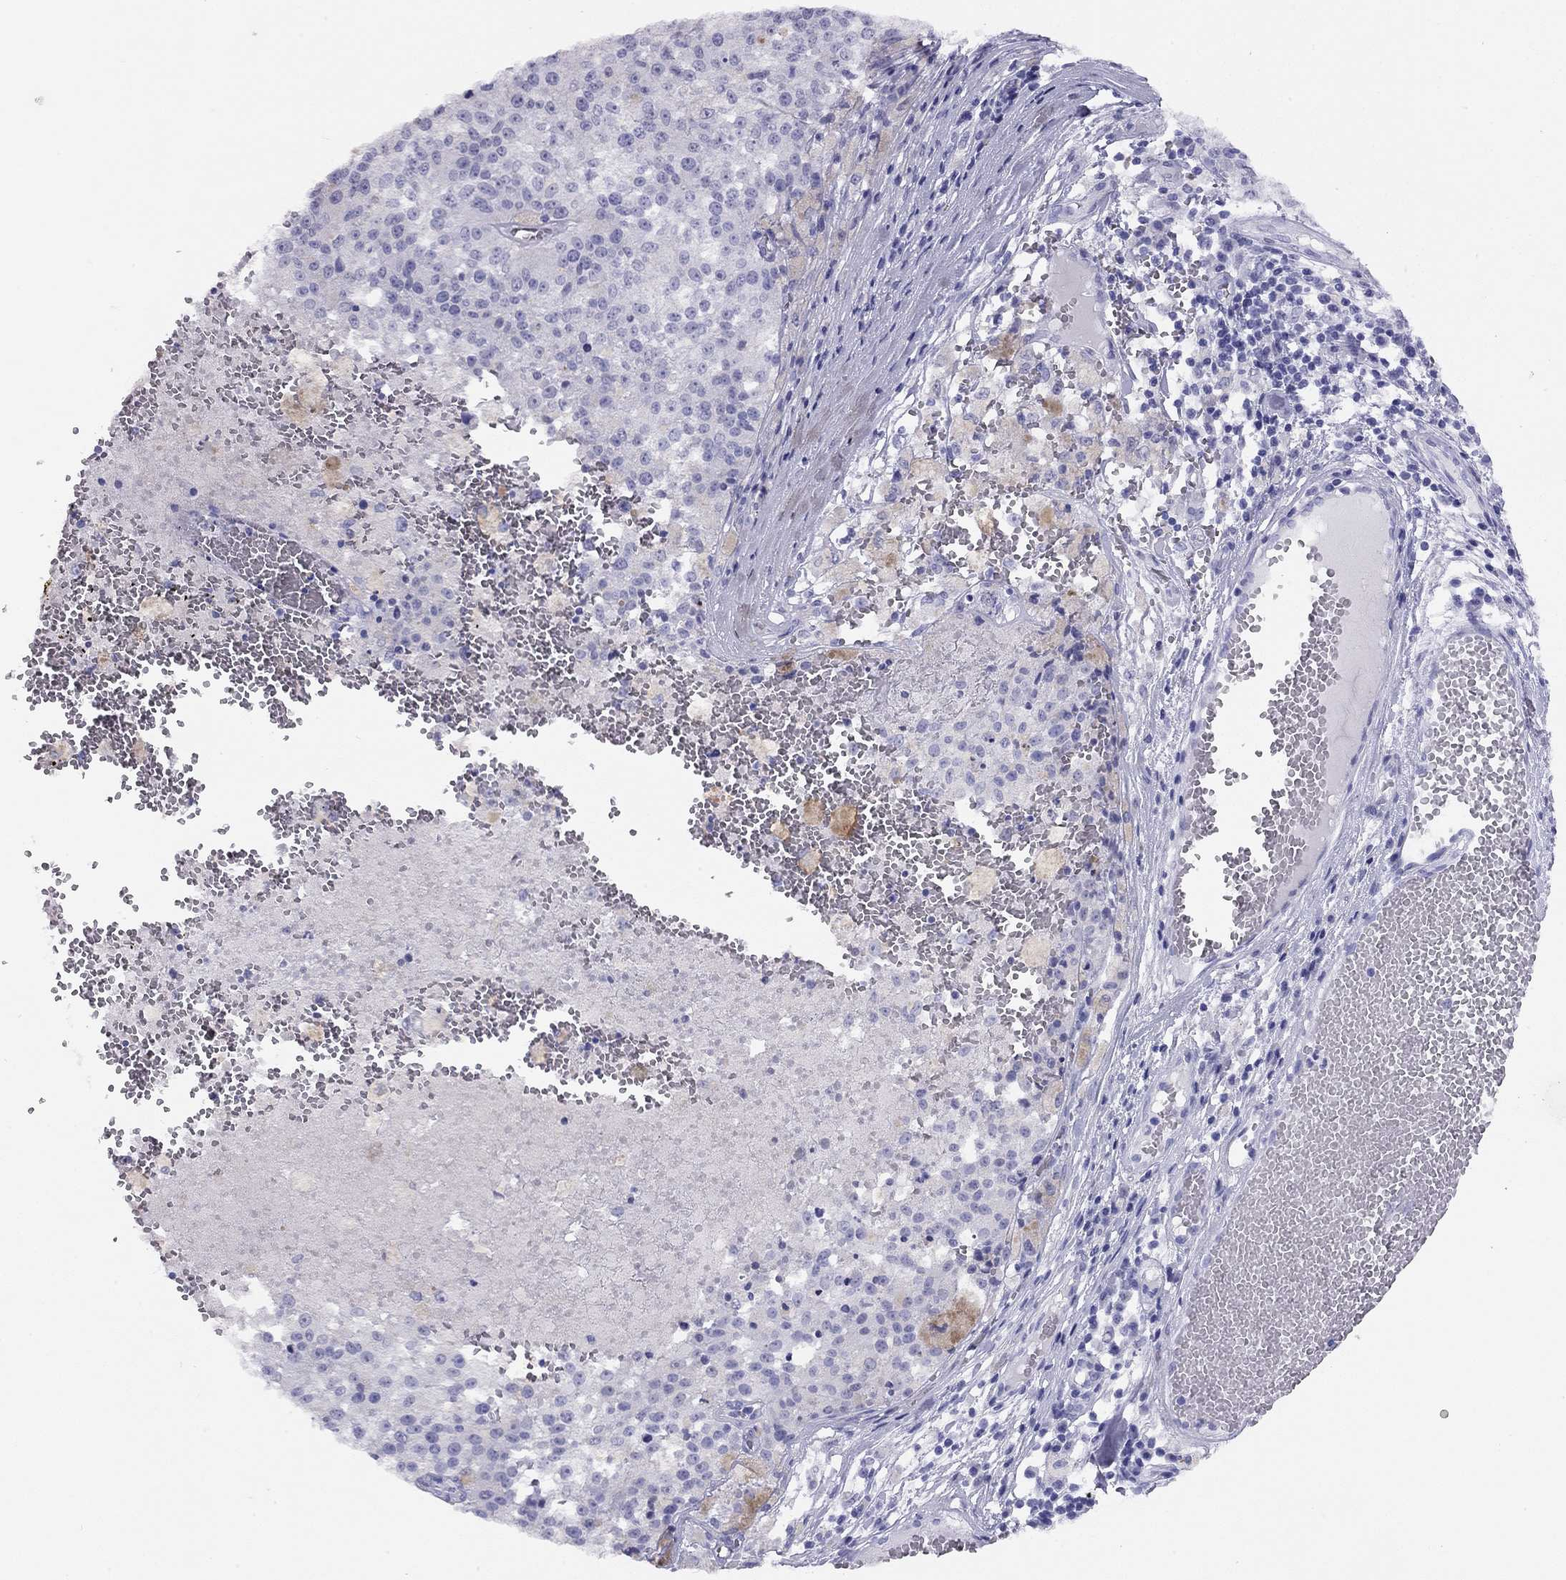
{"staining": {"intensity": "negative", "quantity": "none", "location": "none"}, "tissue": "melanoma", "cell_type": "Tumor cells", "image_type": "cancer", "snomed": [{"axis": "morphology", "description": "Malignant melanoma, Metastatic site"}, {"axis": "topography", "description": "Lymph node"}], "caption": "Immunohistochemistry micrograph of neoplastic tissue: human melanoma stained with DAB demonstrates no significant protein staining in tumor cells. (Stains: DAB IHC with hematoxylin counter stain, Microscopy: brightfield microscopy at high magnification).", "gene": "LRIT2", "patient": {"sex": "female", "age": 64}}